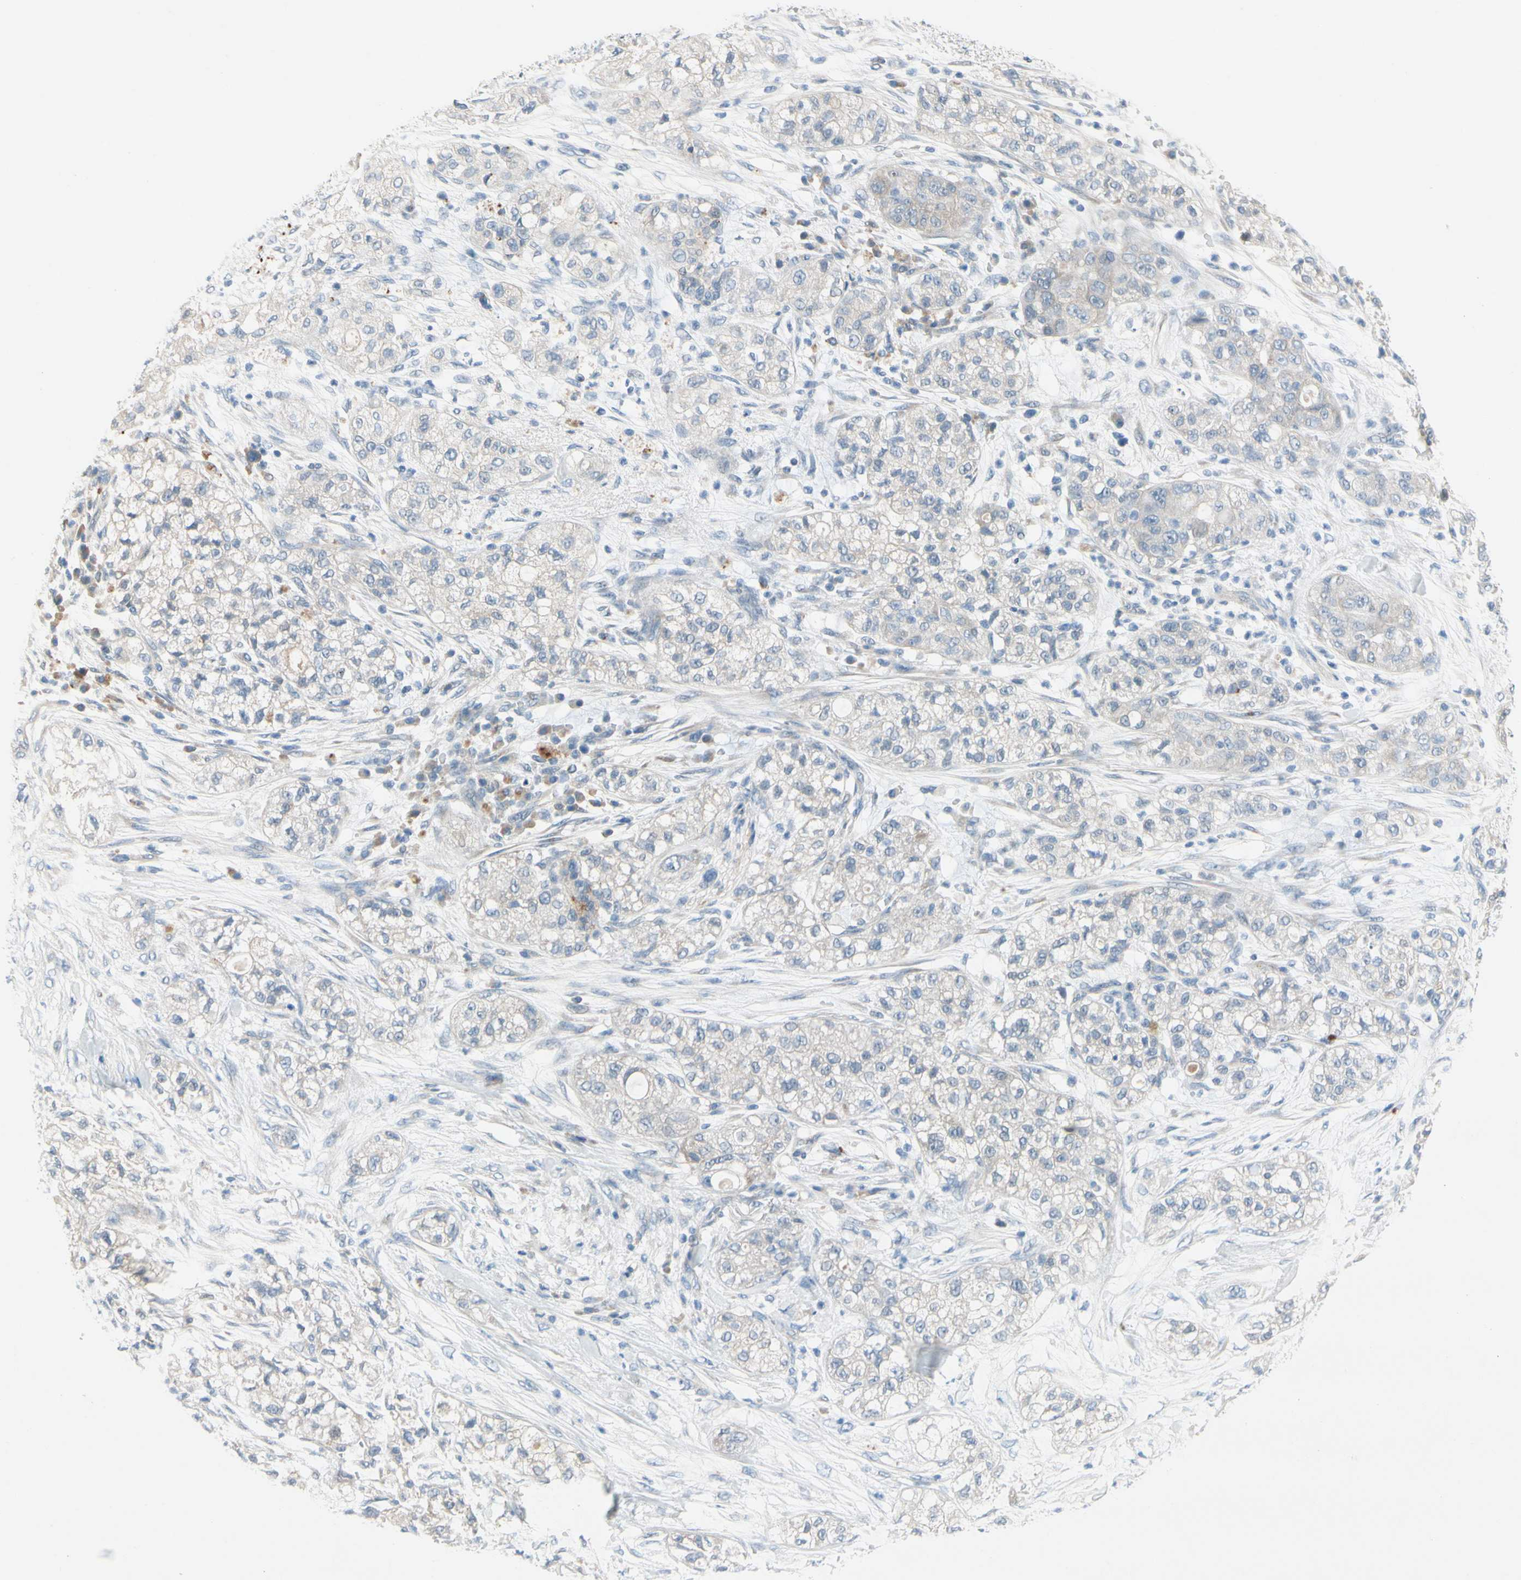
{"staining": {"intensity": "negative", "quantity": "none", "location": "none"}, "tissue": "pancreatic cancer", "cell_type": "Tumor cells", "image_type": "cancer", "snomed": [{"axis": "morphology", "description": "Adenocarcinoma, NOS"}, {"axis": "topography", "description": "Pancreas"}], "caption": "Pancreatic cancer stained for a protein using immunohistochemistry demonstrates no positivity tumor cells.", "gene": "SLC27A6", "patient": {"sex": "female", "age": 78}}